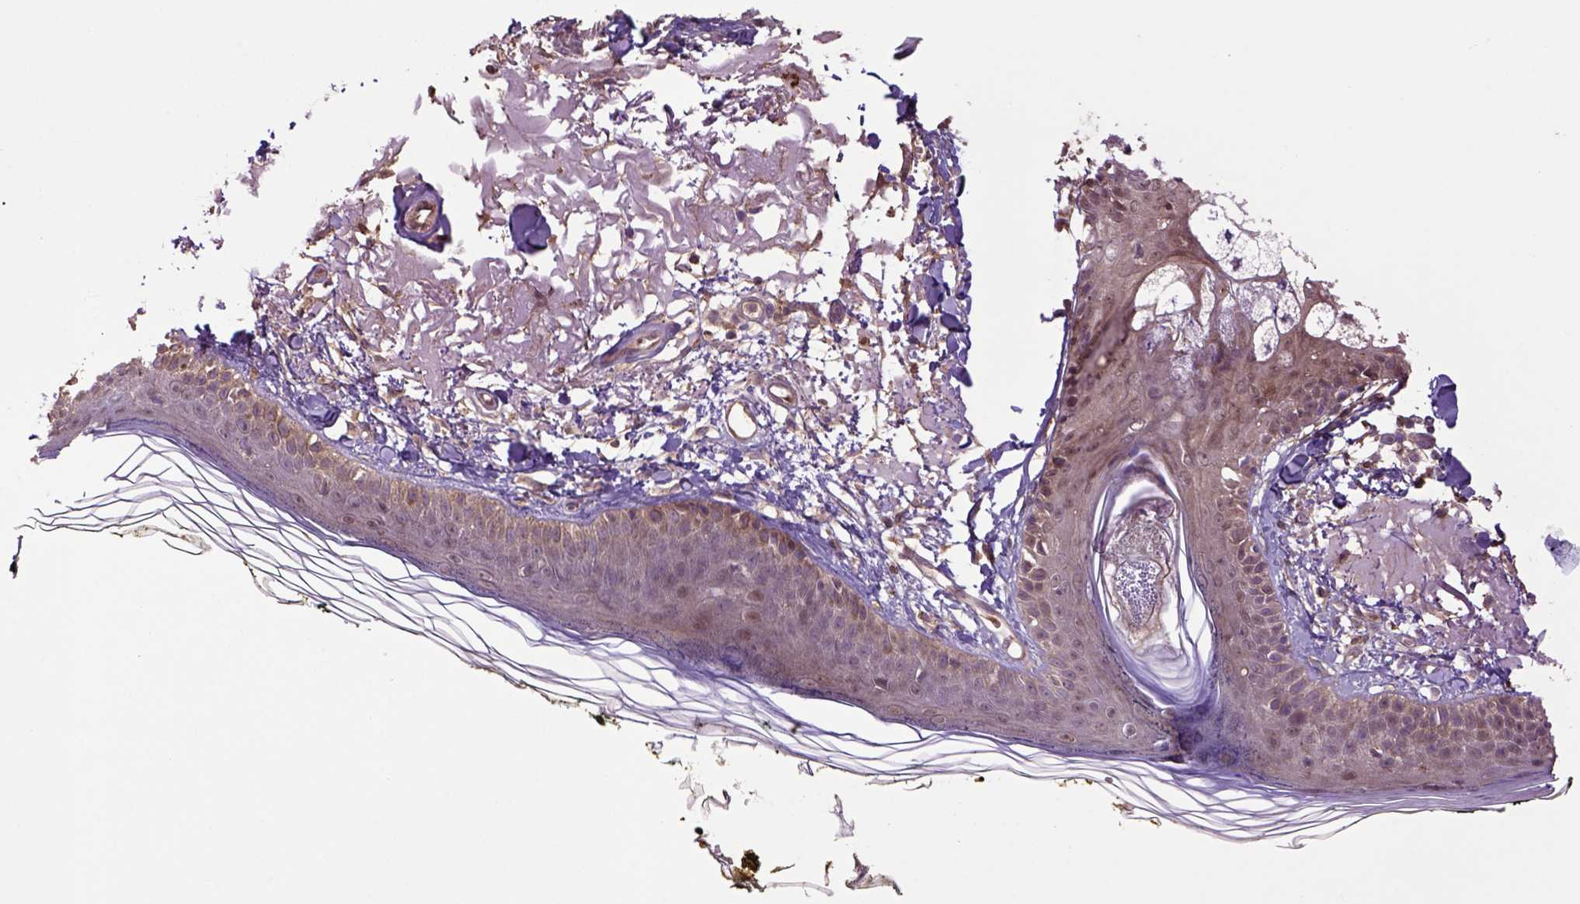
{"staining": {"intensity": "moderate", "quantity": ">75%", "location": "cytoplasmic/membranous"}, "tissue": "skin", "cell_type": "Fibroblasts", "image_type": "normal", "snomed": [{"axis": "morphology", "description": "Normal tissue, NOS"}, {"axis": "topography", "description": "Skin"}], "caption": "High-power microscopy captured an immunohistochemistry (IHC) photomicrograph of normal skin, revealing moderate cytoplasmic/membranous positivity in about >75% of fibroblasts.", "gene": "HSPBP1", "patient": {"sex": "male", "age": 76}}